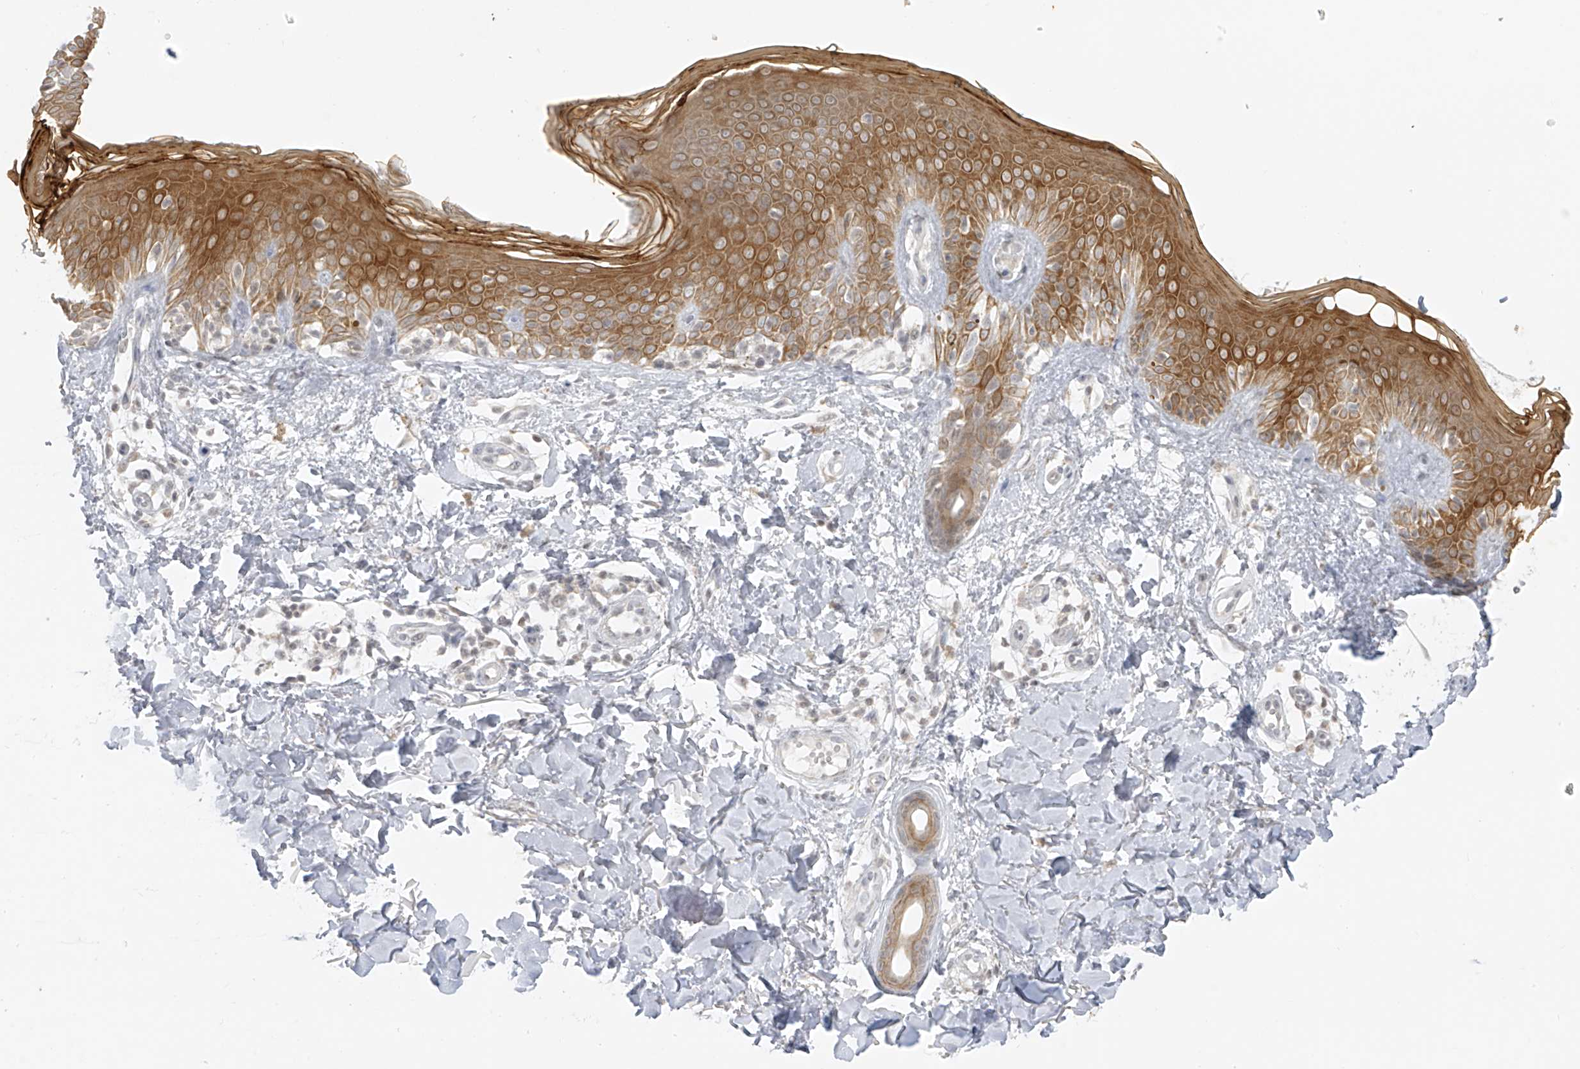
{"staining": {"intensity": "weak", "quantity": "25%-75%", "location": "cytoplasmic/membranous"}, "tissue": "skin", "cell_type": "Fibroblasts", "image_type": "normal", "snomed": [{"axis": "morphology", "description": "Normal tissue, NOS"}, {"axis": "topography", "description": "Skin"}], "caption": "The immunohistochemical stain labels weak cytoplasmic/membranous staining in fibroblasts of unremarkable skin.", "gene": "DYRK1B", "patient": {"sex": "male", "age": 37}}